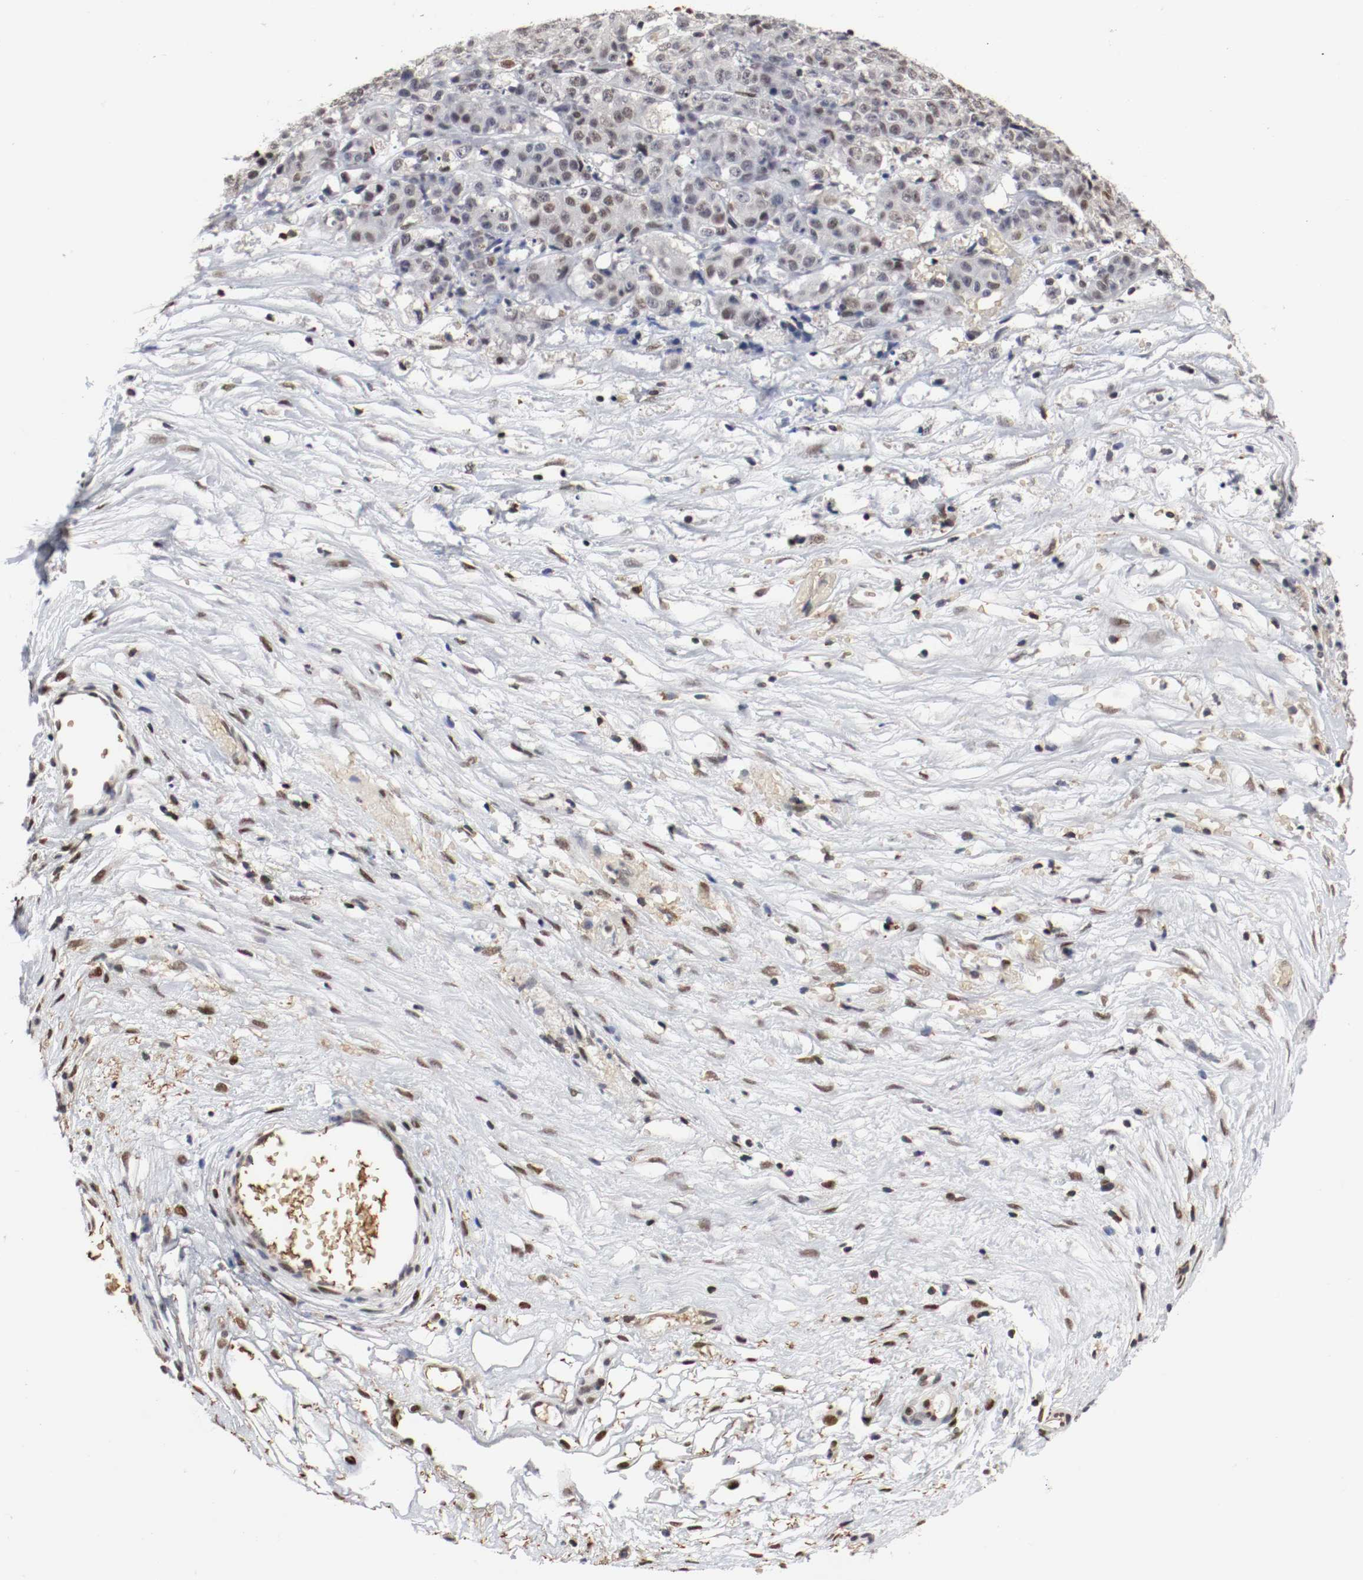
{"staining": {"intensity": "weak", "quantity": "<25%", "location": "nuclear"}, "tissue": "ovarian cancer", "cell_type": "Tumor cells", "image_type": "cancer", "snomed": [{"axis": "morphology", "description": "Carcinoma, endometroid"}, {"axis": "topography", "description": "Ovary"}], "caption": "Histopathology image shows no protein staining in tumor cells of ovarian cancer tissue.", "gene": "JUND", "patient": {"sex": "female", "age": 42}}